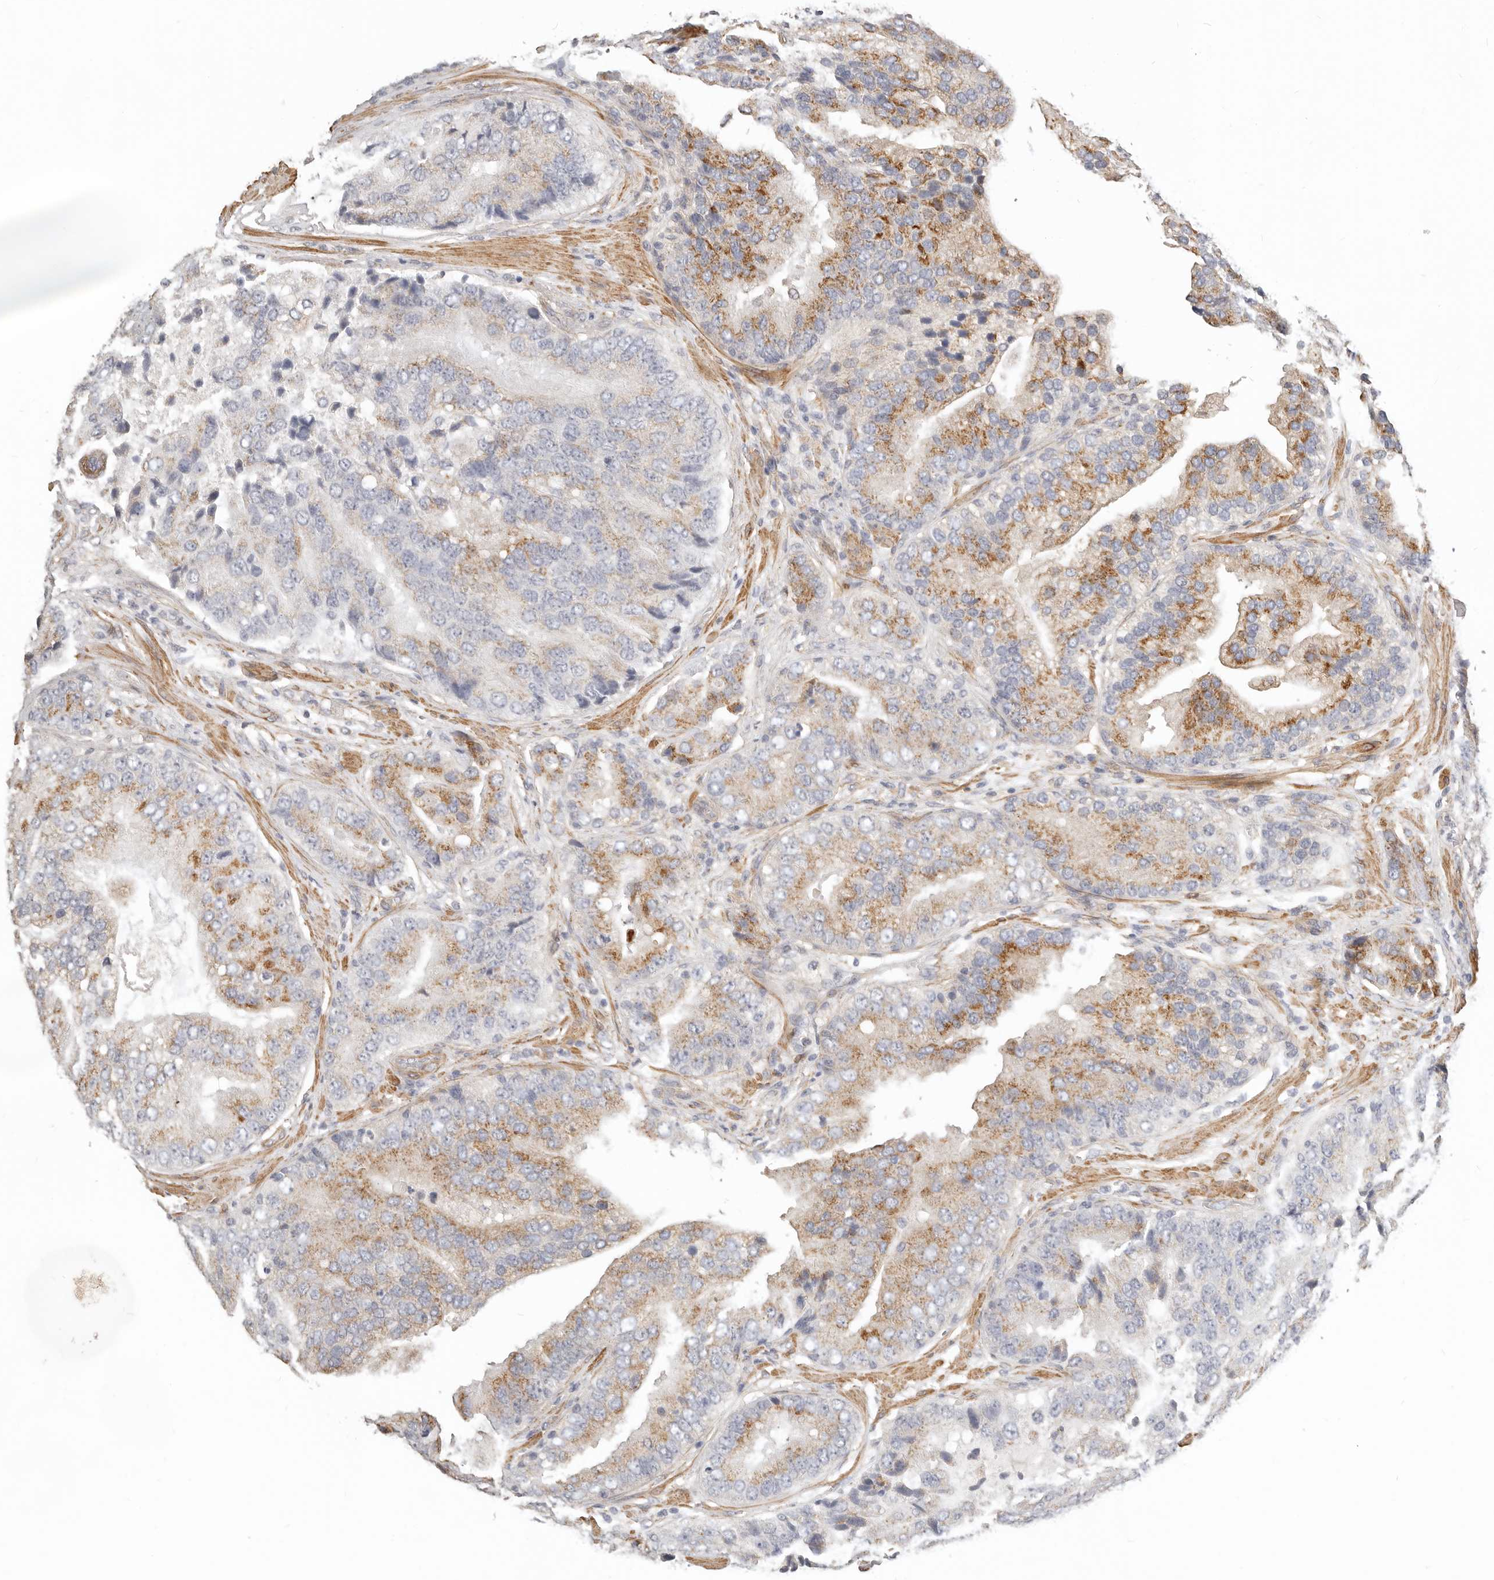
{"staining": {"intensity": "moderate", "quantity": "25%-75%", "location": "cytoplasmic/membranous"}, "tissue": "prostate cancer", "cell_type": "Tumor cells", "image_type": "cancer", "snomed": [{"axis": "morphology", "description": "Adenocarcinoma, High grade"}, {"axis": "topography", "description": "Prostate"}], "caption": "Brown immunohistochemical staining in prostate cancer shows moderate cytoplasmic/membranous staining in approximately 25%-75% of tumor cells. Using DAB (3,3'-diaminobenzidine) (brown) and hematoxylin (blue) stains, captured at high magnification using brightfield microscopy.", "gene": "RABAC1", "patient": {"sex": "male", "age": 70}}